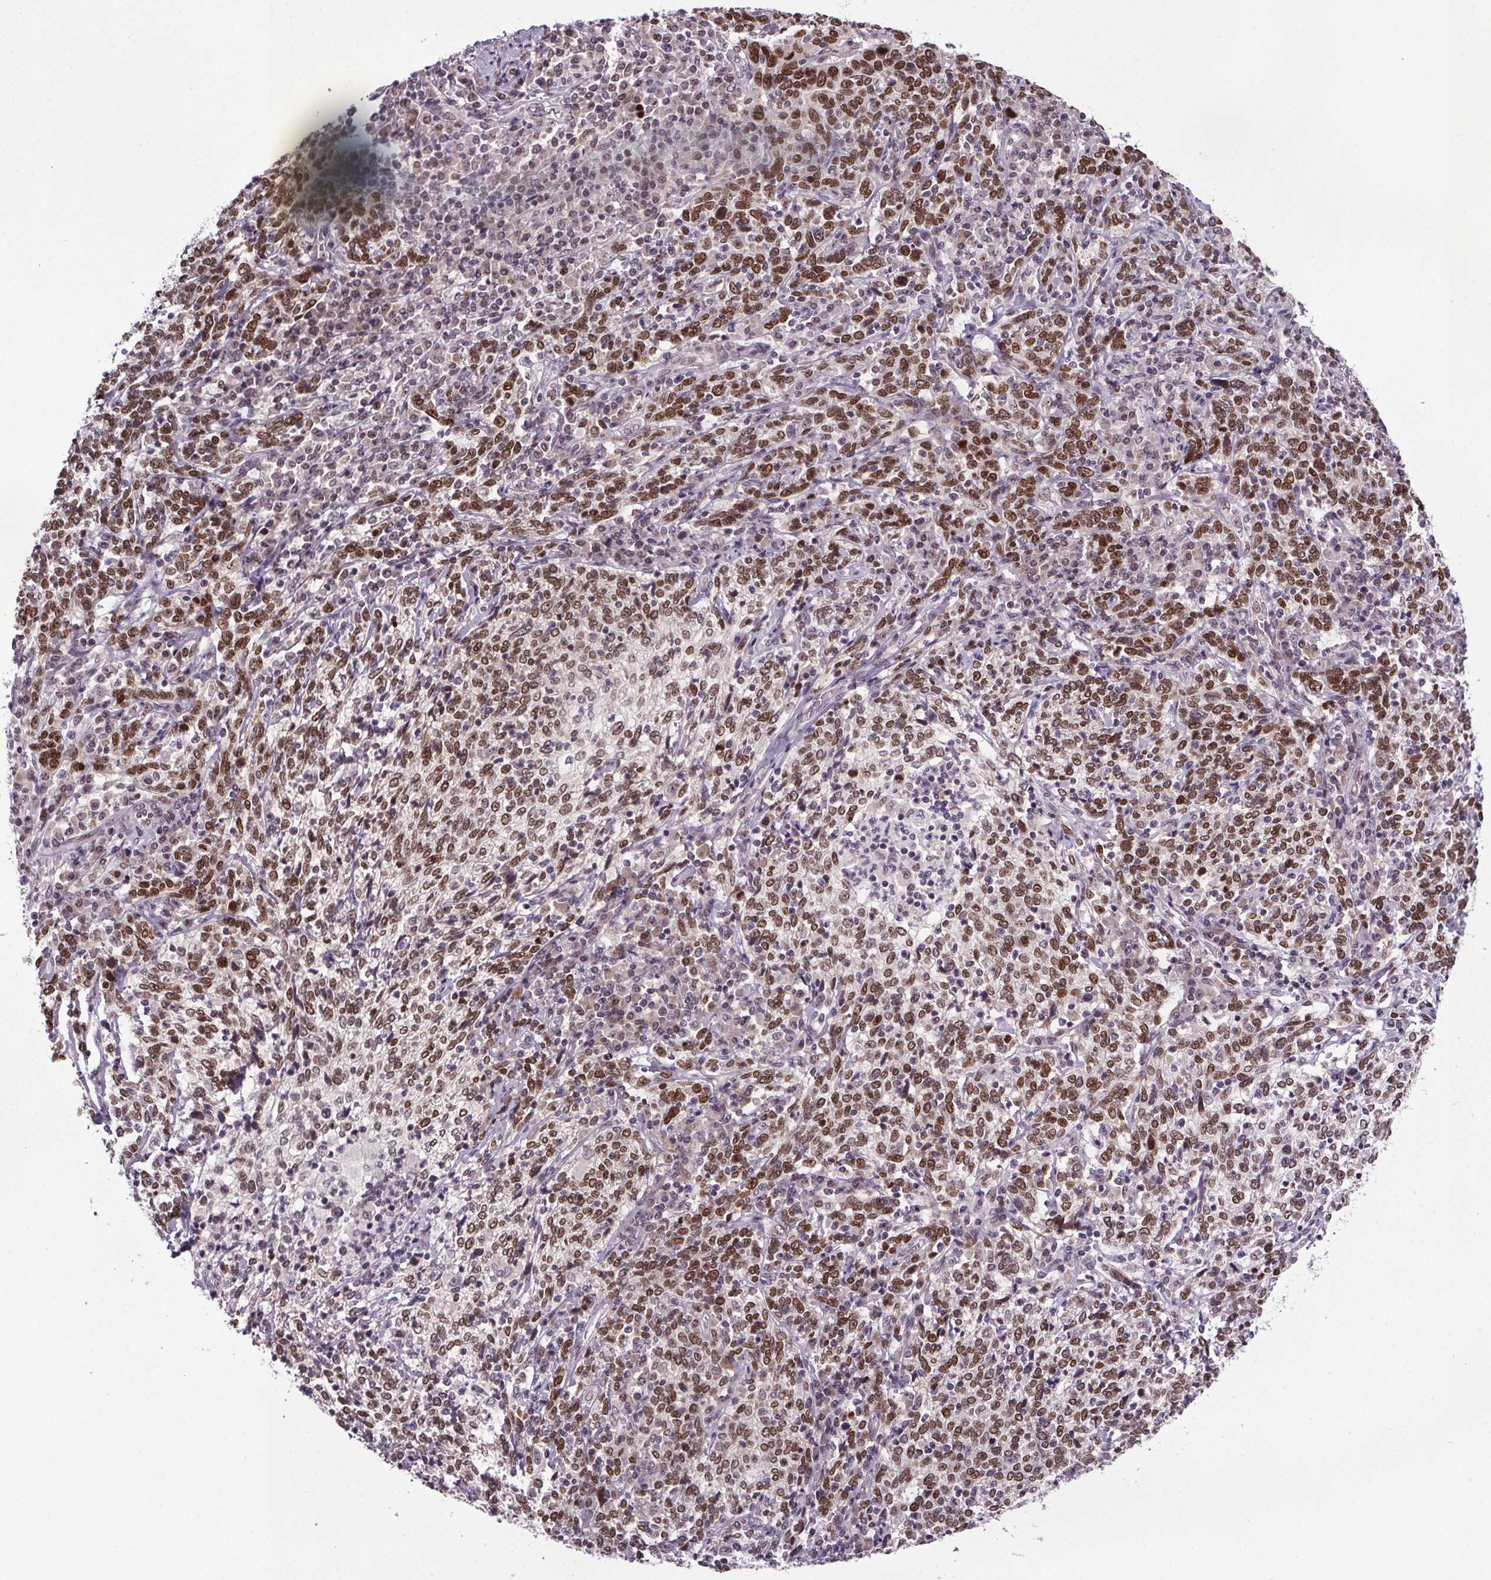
{"staining": {"intensity": "moderate", "quantity": ">75%", "location": "nuclear"}, "tissue": "cervical cancer", "cell_type": "Tumor cells", "image_type": "cancer", "snomed": [{"axis": "morphology", "description": "Squamous cell carcinoma, NOS"}, {"axis": "topography", "description": "Cervix"}], "caption": "This is an image of immunohistochemistry staining of cervical cancer, which shows moderate staining in the nuclear of tumor cells.", "gene": "ATMIN", "patient": {"sex": "female", "age": 46}}